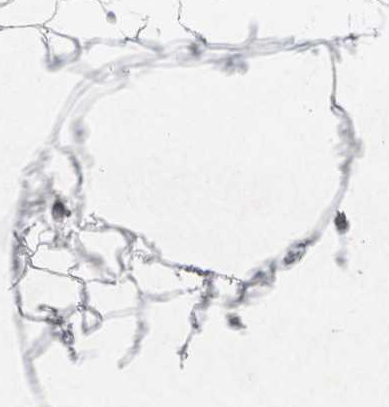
{"staining": {"intensity": "negative", "quantity": "none", "location": "none"}, "tissue": "adipose tissue", "cell_type": "Adipocytes", "image_type": "normal", "snomed": [{"axis": "morphology", "description": "Normal tissue, NOS"}, {"axis": "morphology", "description": "Fibrosis, NOS"}, {"axis": "topography", "description": "Breast"}, {"axis": "topography", "description": "Adipose tissue"}], "caption": "The immunohistochemistry (IHC) photomicrograph has no significant expression in adipocytes of adipose tissue. Nuclei are stained in blue.", "gene": "EFCAB13", "patient": {"sex": "female", "age": 39}}